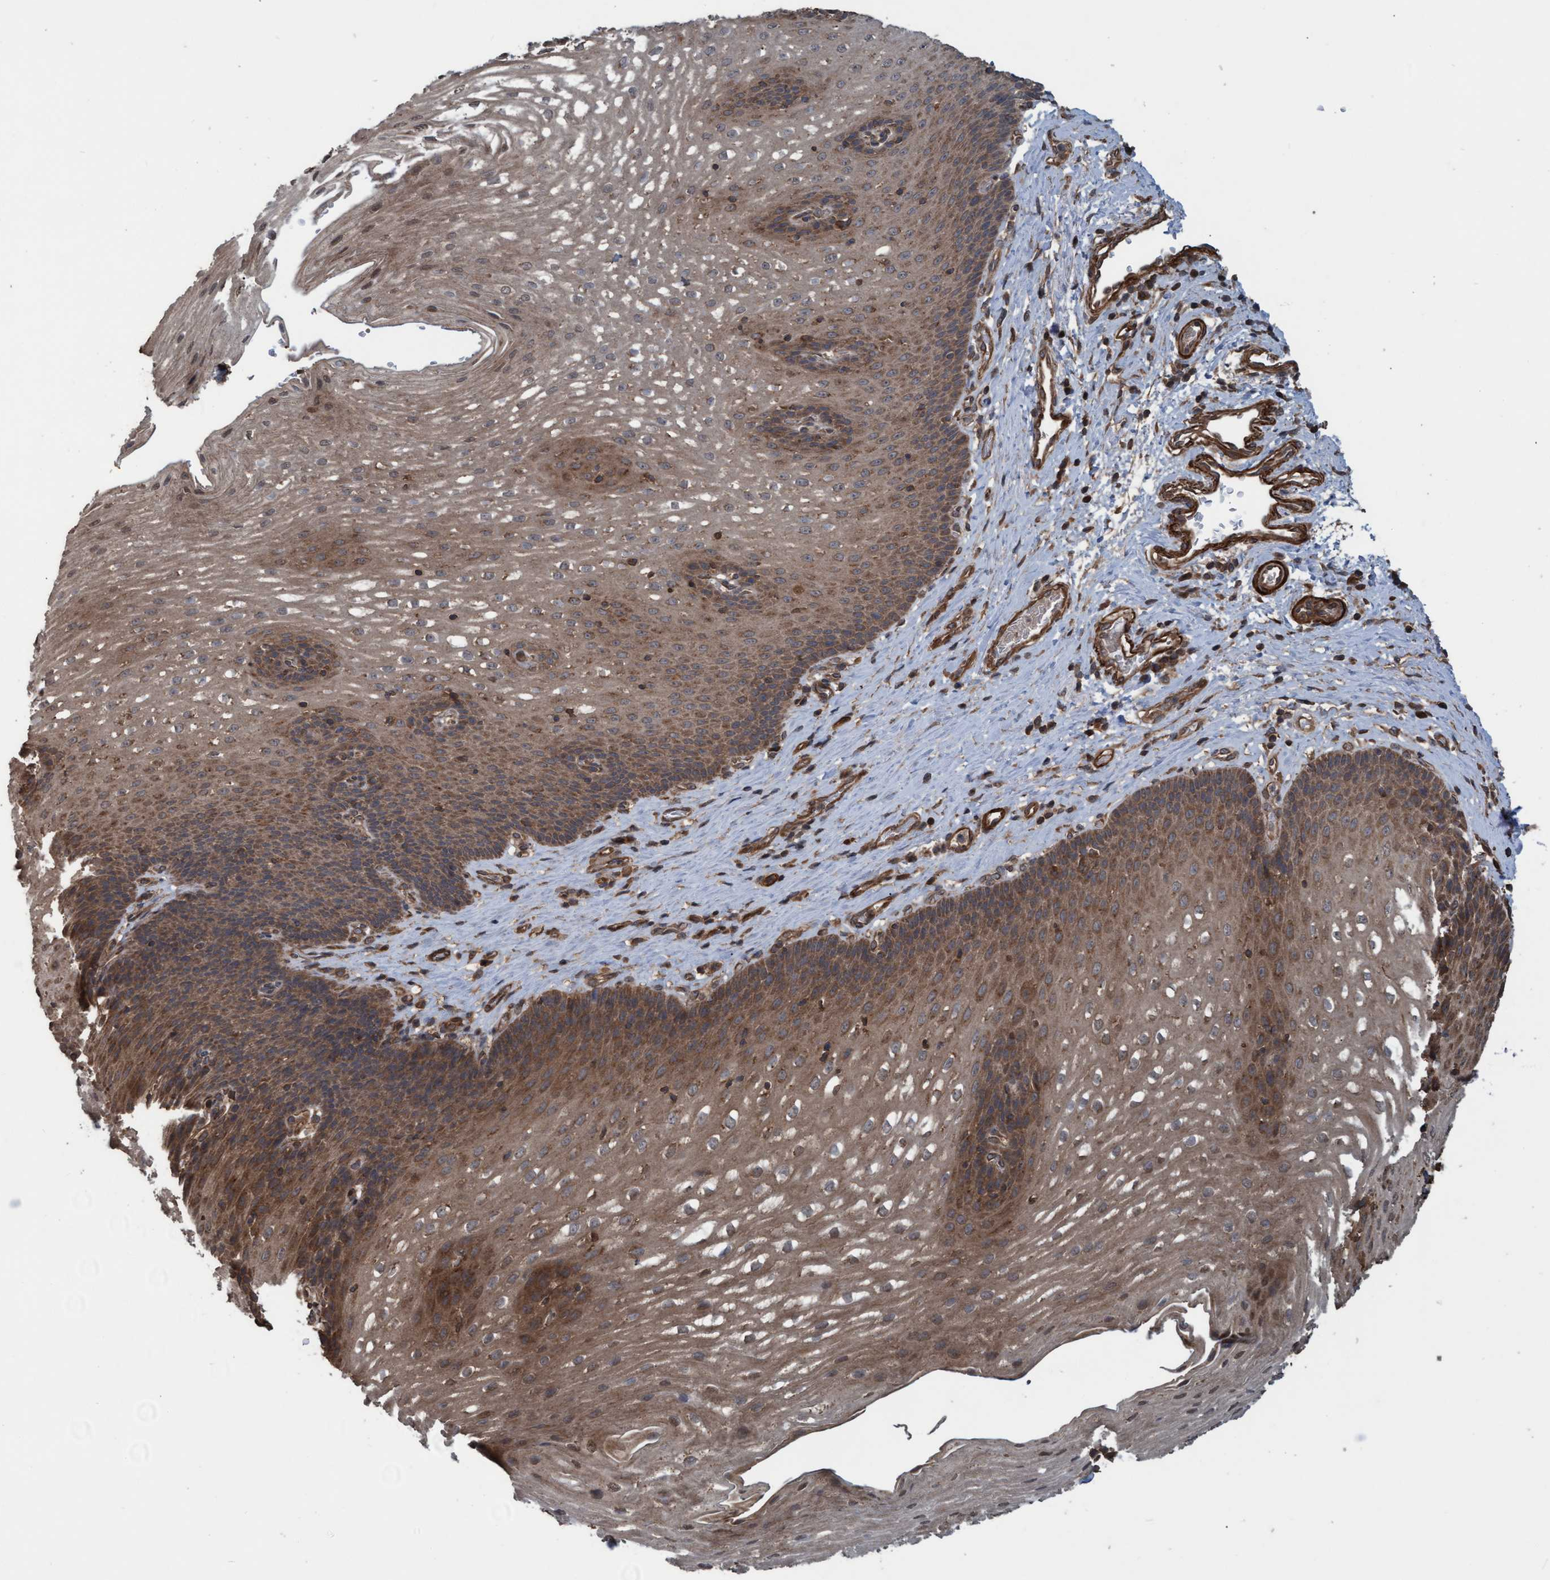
{"staining": {"intensity": "moderate", "quantity": ">75%", "location": "cytoplasmic/membranous"}, "tissue": "esophagus", "cell_type": "Squamous epithelial cells", "image_type": "normal", "snomed": [{"axis": "morphology", "description": "Normal tissue, NOS"}, {"axis": "topography", "description": "Esophagus"}], "caption": "Immunohistochemistry photomicrograph of normal human esophagus stained for a protein (brown), which displays medium levels of moderate cytoplasmic/membranous positivity in approximately >75% of squamous epithelial cells.", "gene": "GGT6", "patient": {"sex": "male", "age": 48}}